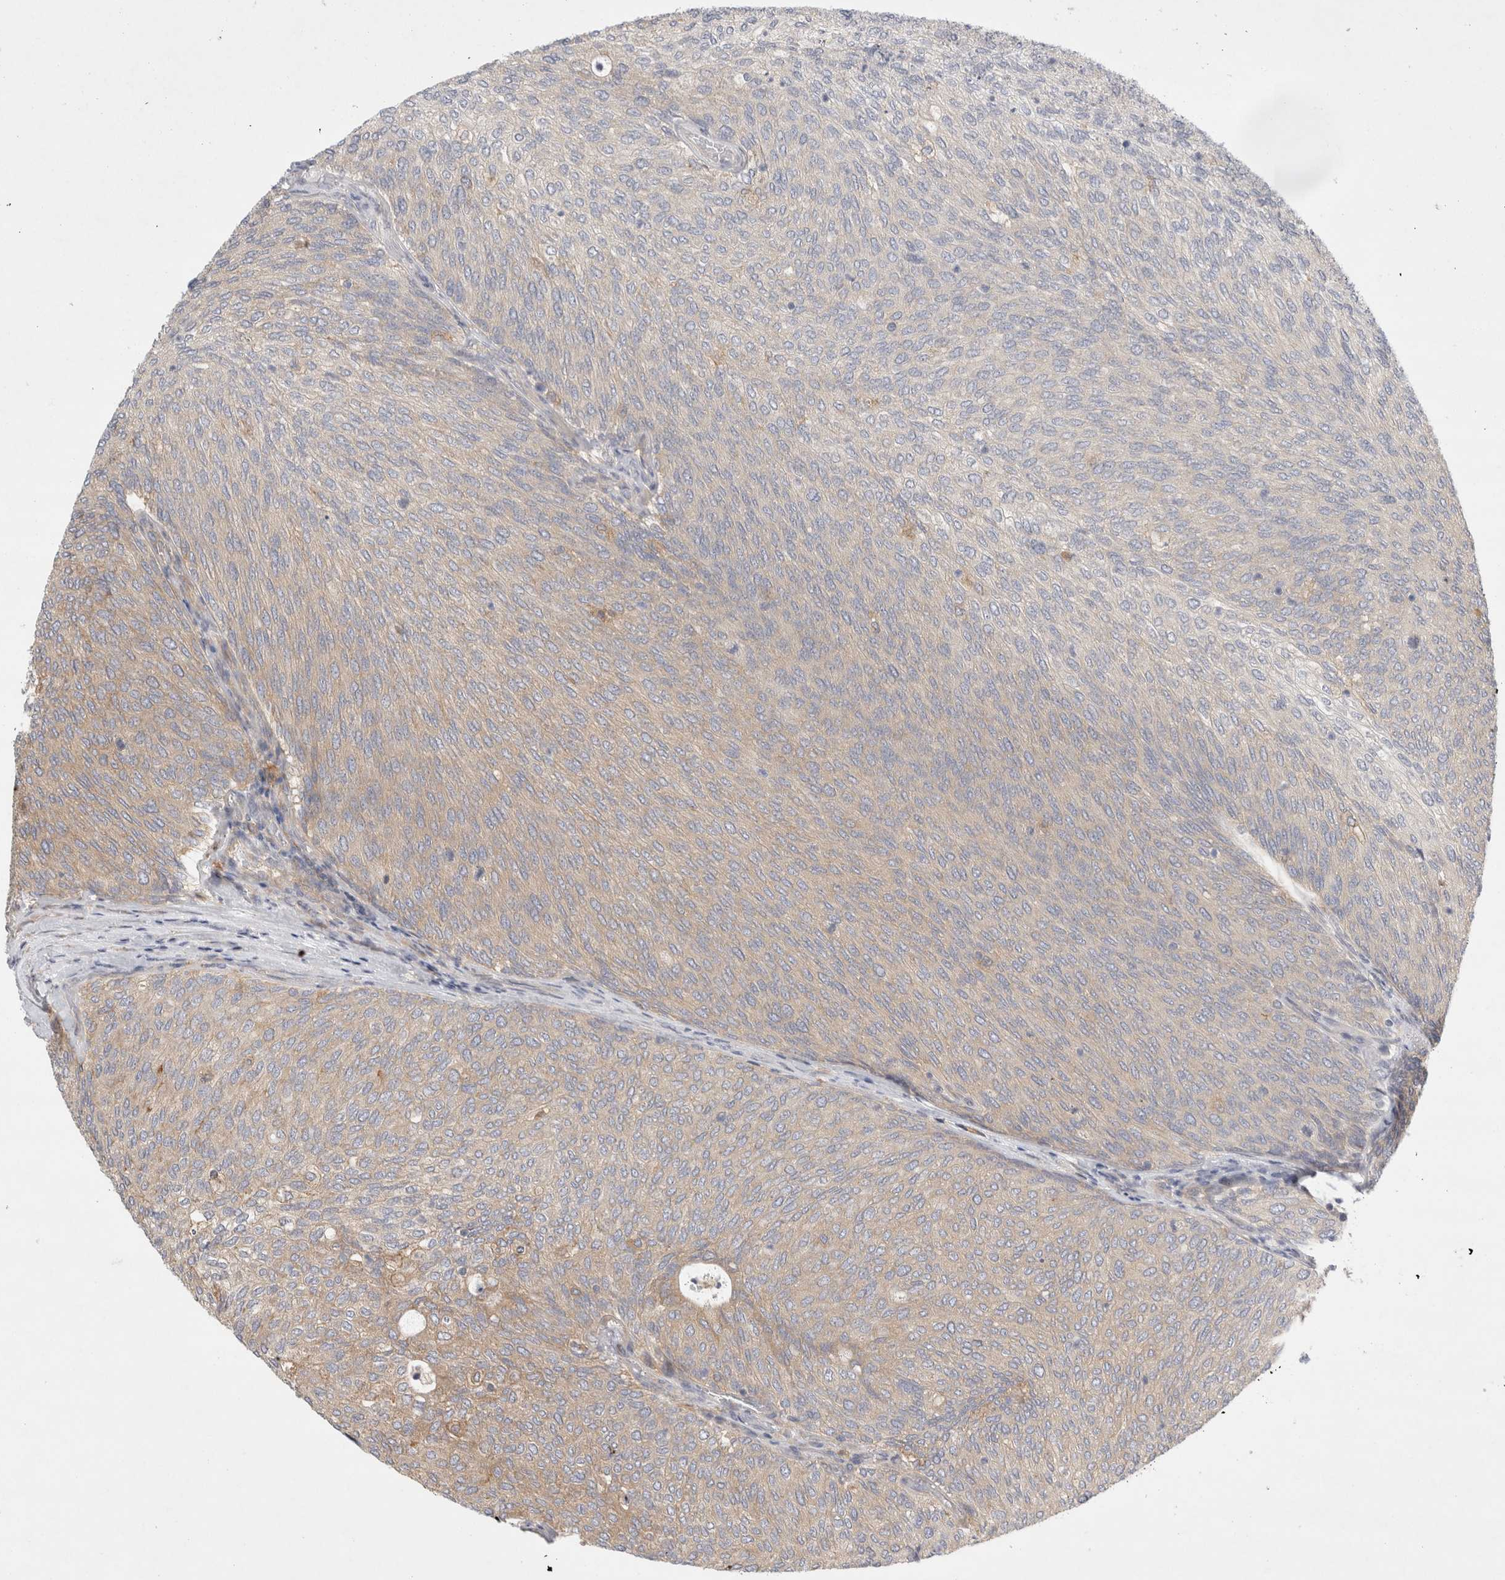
{"staining": {"intensity": "moderate", "quantity": "25%-75%", "location": "cytoplasmic/membranous"}, "tissue": "urothelial cancer", "cell_type": "Tumor cells", "image_type": "cancer", "snomed": [{"axis": "morphology", "description": "Urothelial carcinoma, Low grade"}, {"axis": "topography", "description": "Urinary bladder"}], "caption": "A histopathology image showing moderate cytoplasmic/membranous staining in approximately 25%-75% of tumor cells in urothelial cancer, as visualized by brown immunohistochemical staining.", "gene": "CDCA7L", "patient": {"sex": "female", "age": 79}}